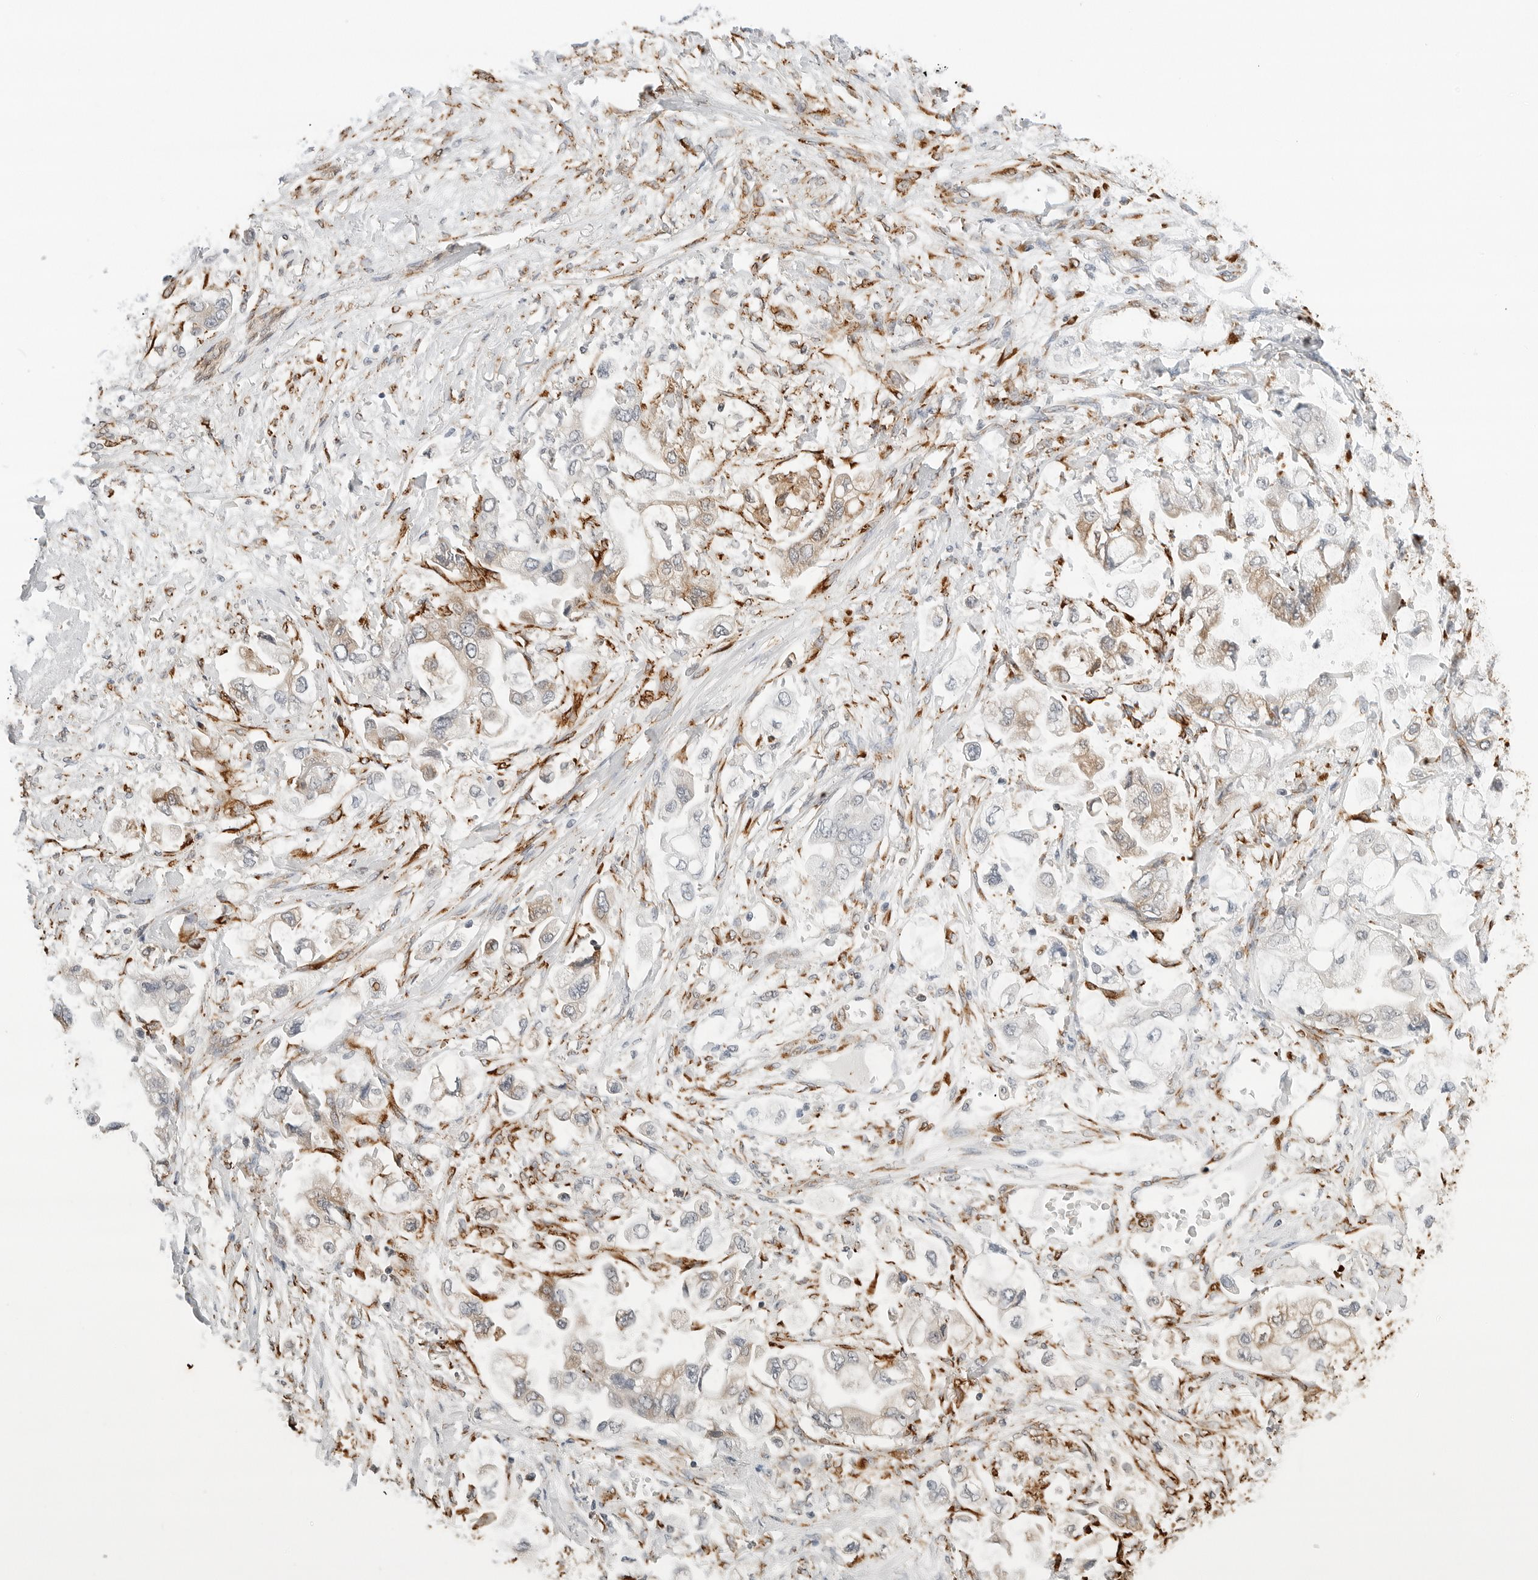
{"staining": {"intensity": "moderate", "quantity": "<25%", "location": "cytoplasmic/membranous"}, "tissue": "stomach cancer", "cell_type": "Tumor cells", "image_type": "cancer", "snomed": [{"axis": "morphology", "description": "Adenocarcinoma, NOS"}, {"axis": "topography", "description": "Stomach"}], "caption": "An immunohistochemistry (IHC) photomicrograph of tumor tissue is shown. Protein staining in brown highlights moderate cytoplasmic/membranous positivity in stomach cancer within tumor cells.", "gene": "P4HA2", "patient": {"sex": "male", "age": 62}}